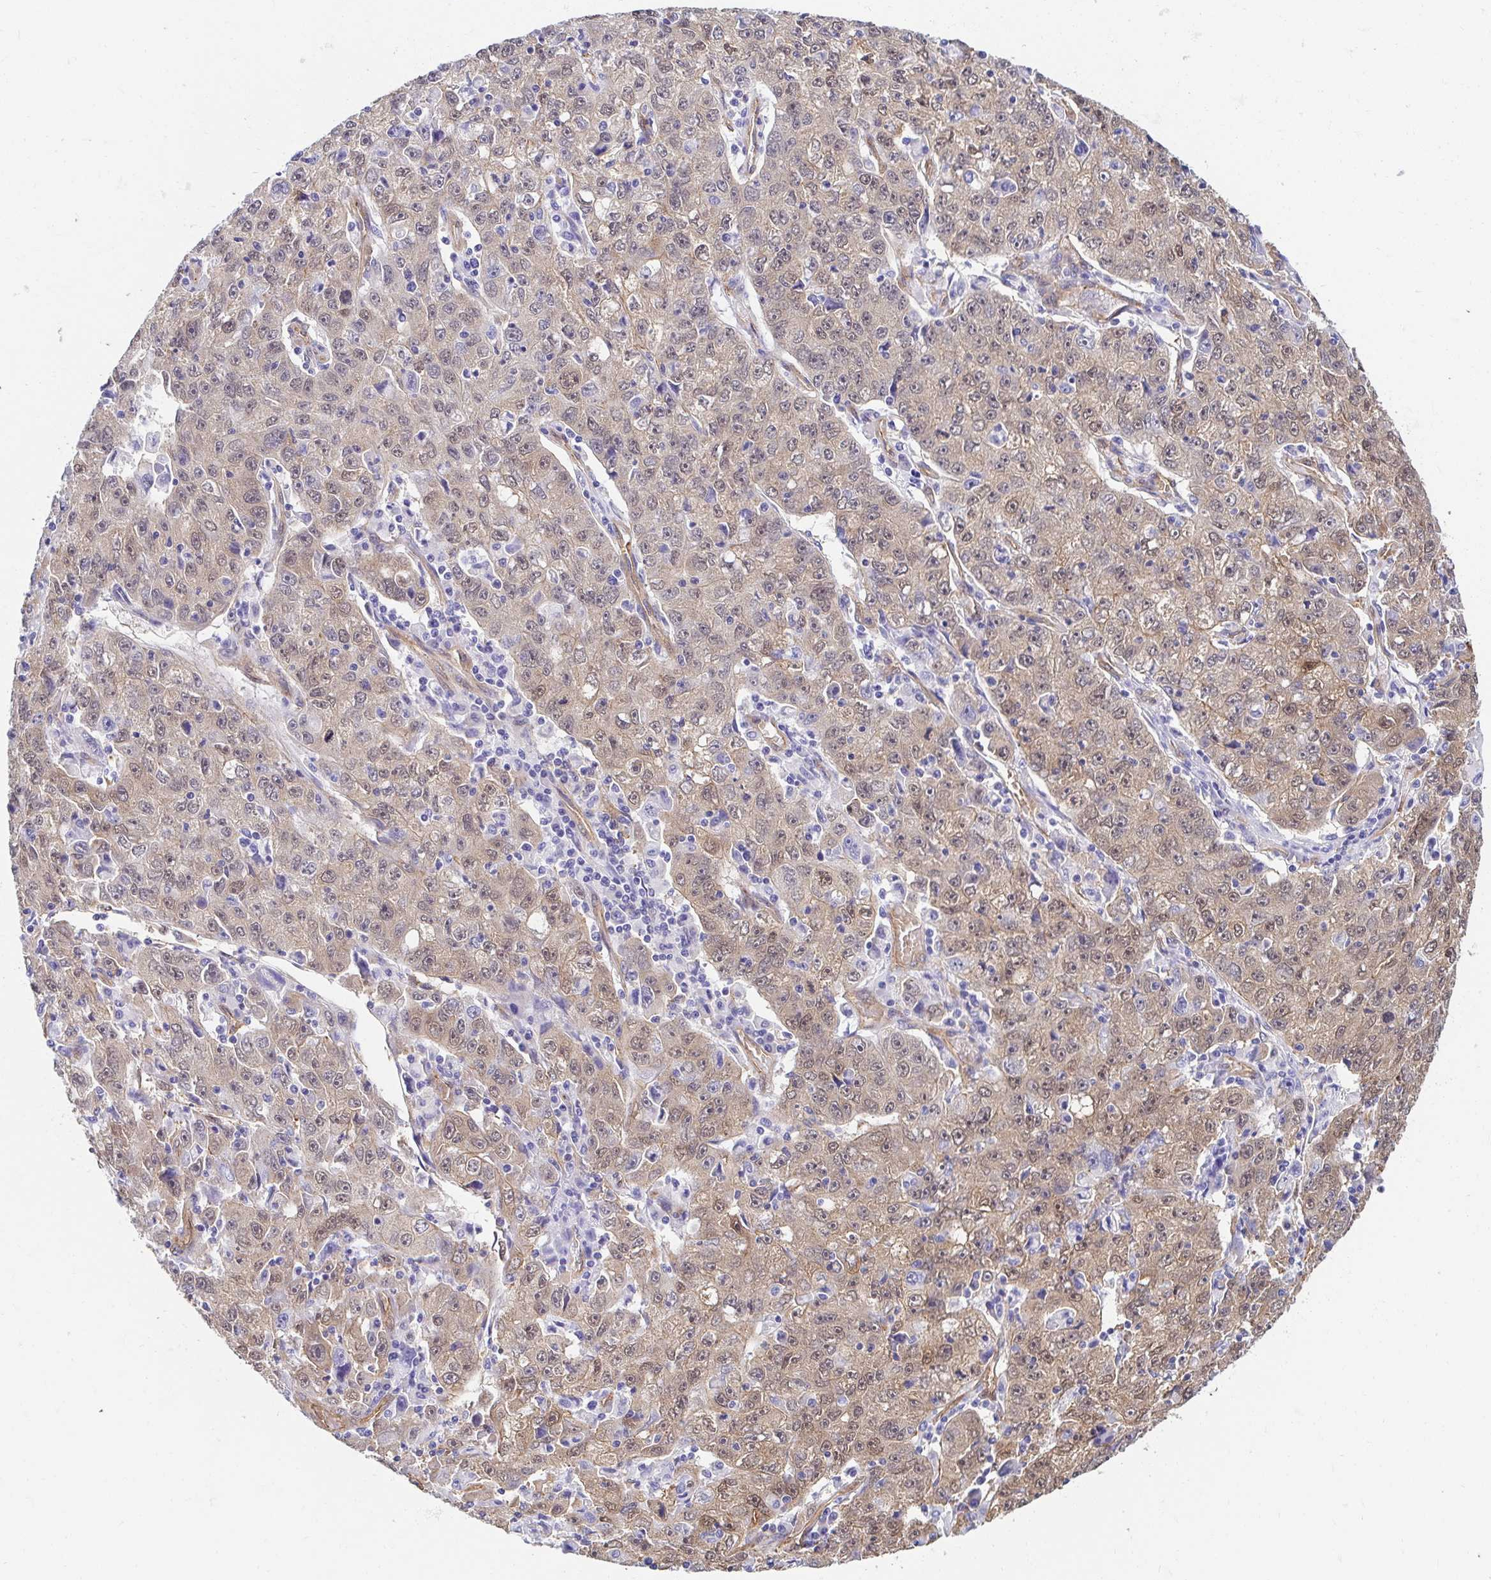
{"staining": {"intensity": "weak", "quantity": ">75%", "location": "cytoplasmic/membranous,nuclear"}, "tissue": "lung cancer", "cell_type": "Tumor cells", "image_type": "cancer", "snomed": [{"axis": "morphology", "description": "Normal morphology"}, {"axis": "morphology", "description": "Adenocarcinoma, NOS"}, {"axis": "topography", "description": "Lymph node"}, {"axis": "topography", "description": "Lung"}], "caption": "A photomicrograph of adenocarcinoma (lung) stained for a protein exhibits weak cytoplasmic/membranous and nuclear brown staining in tumor cells. The protein of interest is shown in brown color, while the nuclei are stained blue.", "gene": "CTTN", "patient": {"sex": "female", "age": 57}}